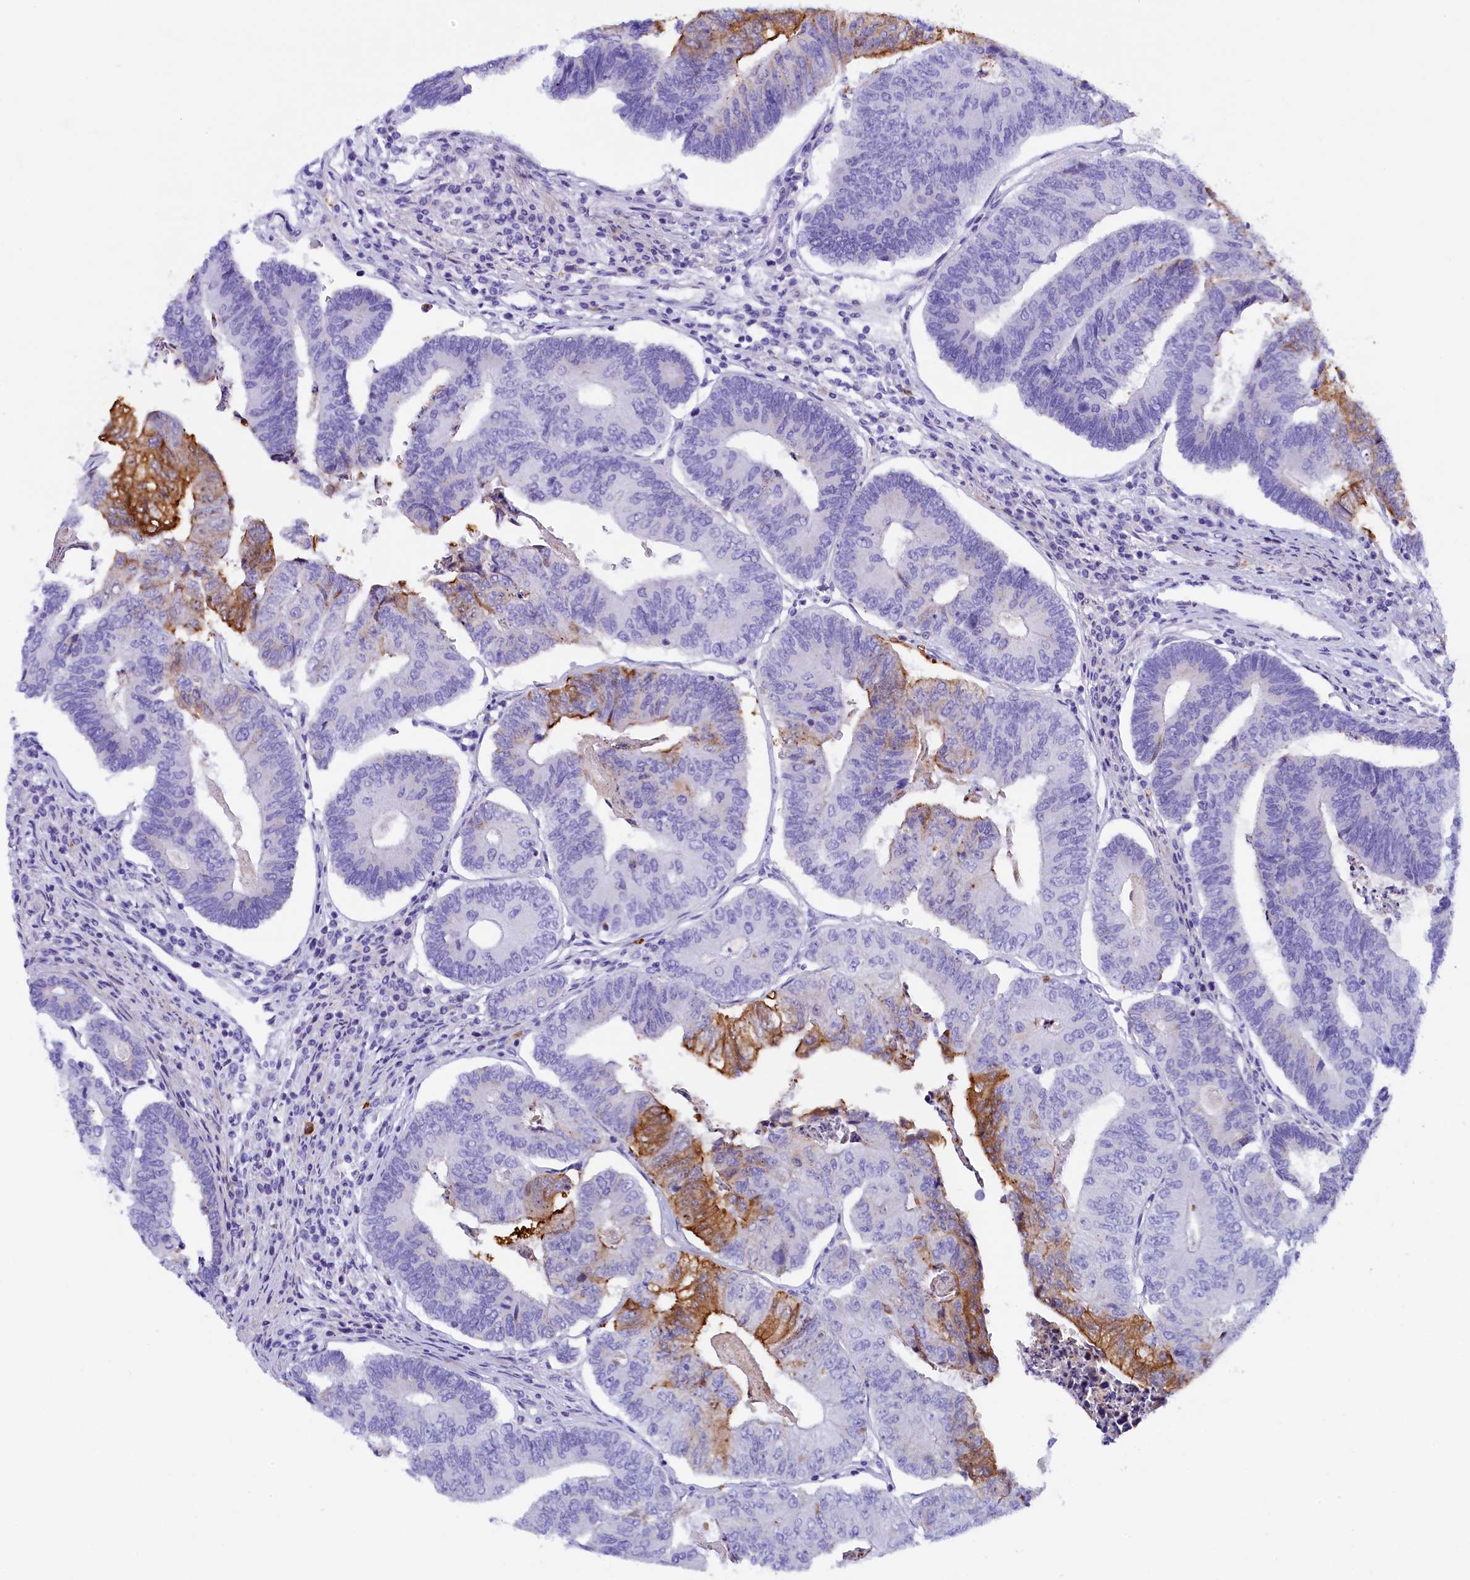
{"staining": {"intensity": "moderate", "quantity": "<25%", "location": "cytoplasmic/membranous"}, "tissue": "colorectal cancer", "cell_type": "Tumor cells", "image_type": "cancer", "snomed": [{"axis": "morphology", "description": "Adenocarcinoma, NOS"}, {"axis": "topography", "description": "Colon"}], "caption": "This micrograph shows colorectal cancer stained with immunohistochemistry to label a protein in brown. The cytoplasmic/membranous of tumor cells show moderate positivity for the protein. Nuclei are counter-stained blue.", "gene": "RTTN", "patient": {"sex": "female", "age": 67}}